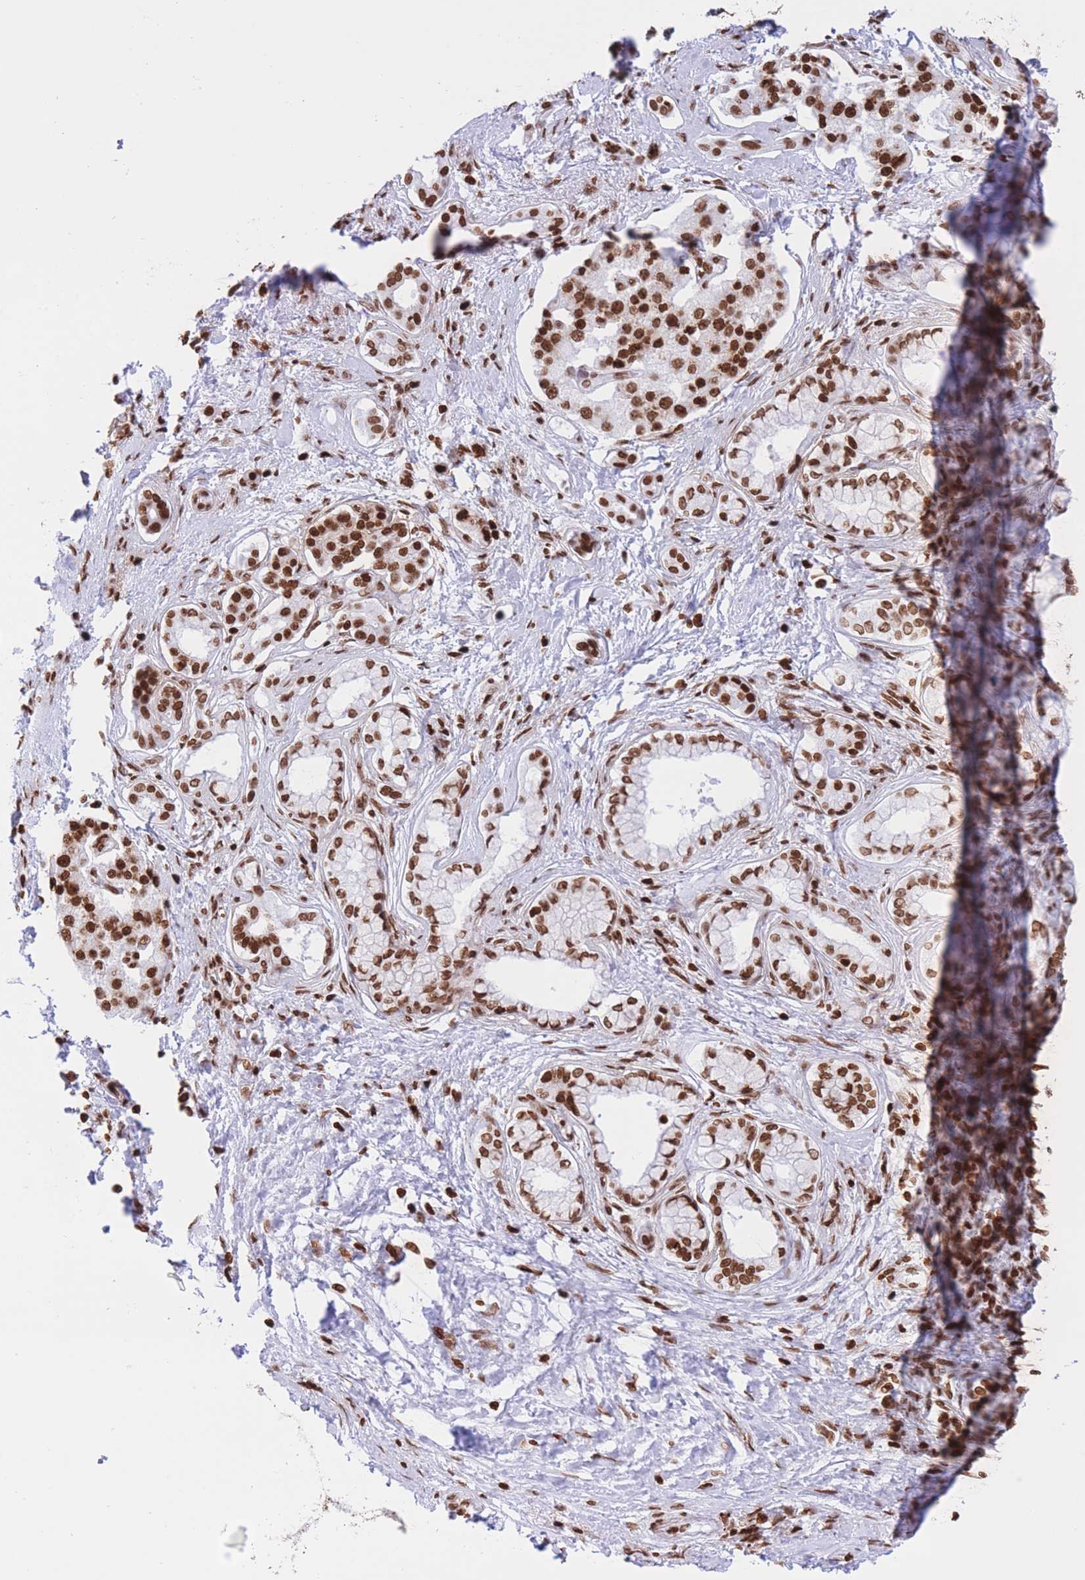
{"staining": {"intensity": "moderate", "quantity": ">75%", "location": "nuclear"}, "tissue": "pancreatic cancer", "cell_type": "Tumor cells", "image_type": "cancer", "snomed": [{"axis": "morphology", "description": "Adenocarcinoma, NOS"}, {"axis": "topography", "description": "Pancreas"}], "caption": "Immunohistochemical staining of human pancreatic cancer exhibits medium levels of moderate nuclear protein staining in approximately >75% of tumor cells. (Brightfield microscopy of DAB IHC at high magnification).", "gene": "H2BC11", "patient": {"sex": "male", "age": 70}}